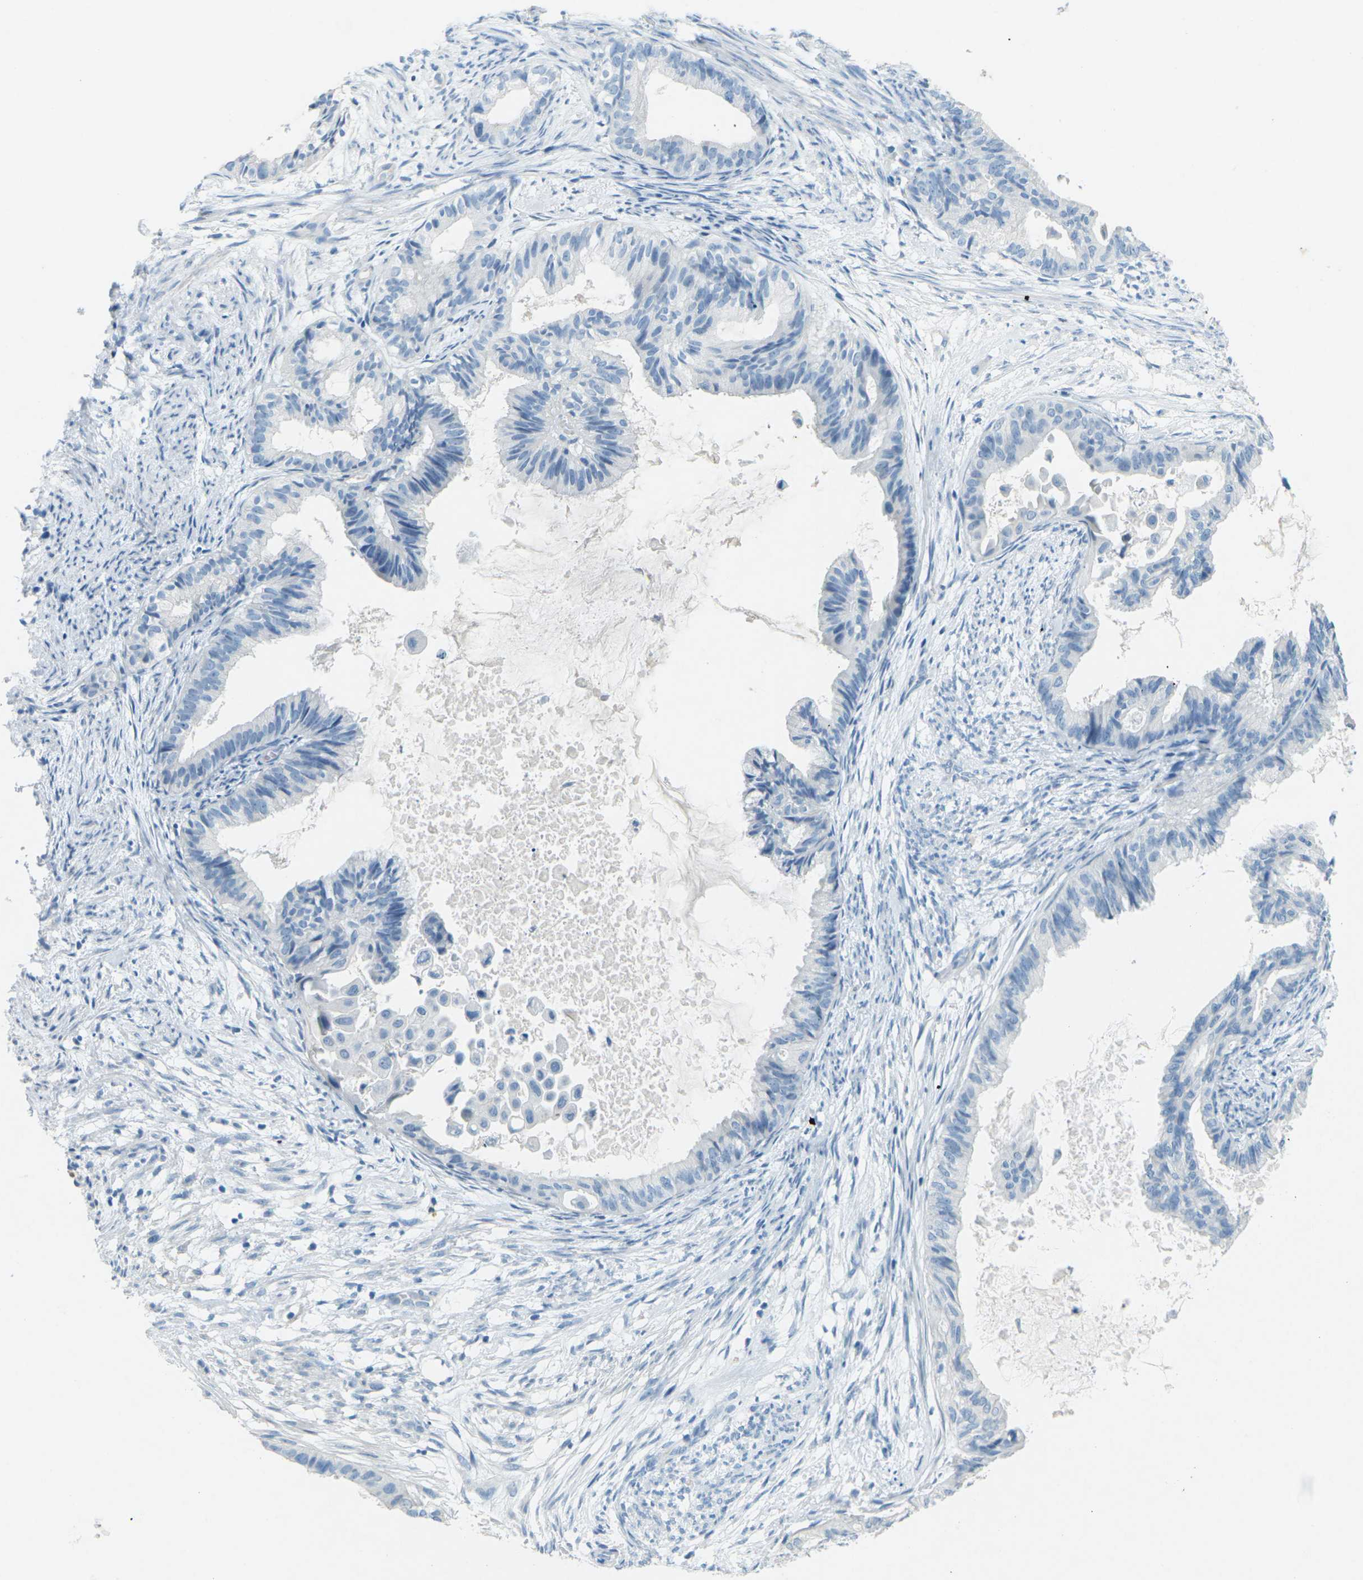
{"staining": {"intensity": "negative", "quantity": "none", "location": "none"}, "tissue": "cervical cancer", "cell_type": "Tumor cells", "image_type": "cancer", "snomed": [{"axis": "morphology", "description": "Normal tissue, NOS"}, {"axis": "morphology", "description": "Adenocarcinoma, NOS"}, {"axis": "topography", "description": "Cervix"}, {"axis": "topography", "description": "Endometrium"}], "caption": "A micrograph of human cervical adenocarcinoma is negative for staining in tumor cells.", "gene": "CDH16", "patient": {"sex": "female", "age": 86}}